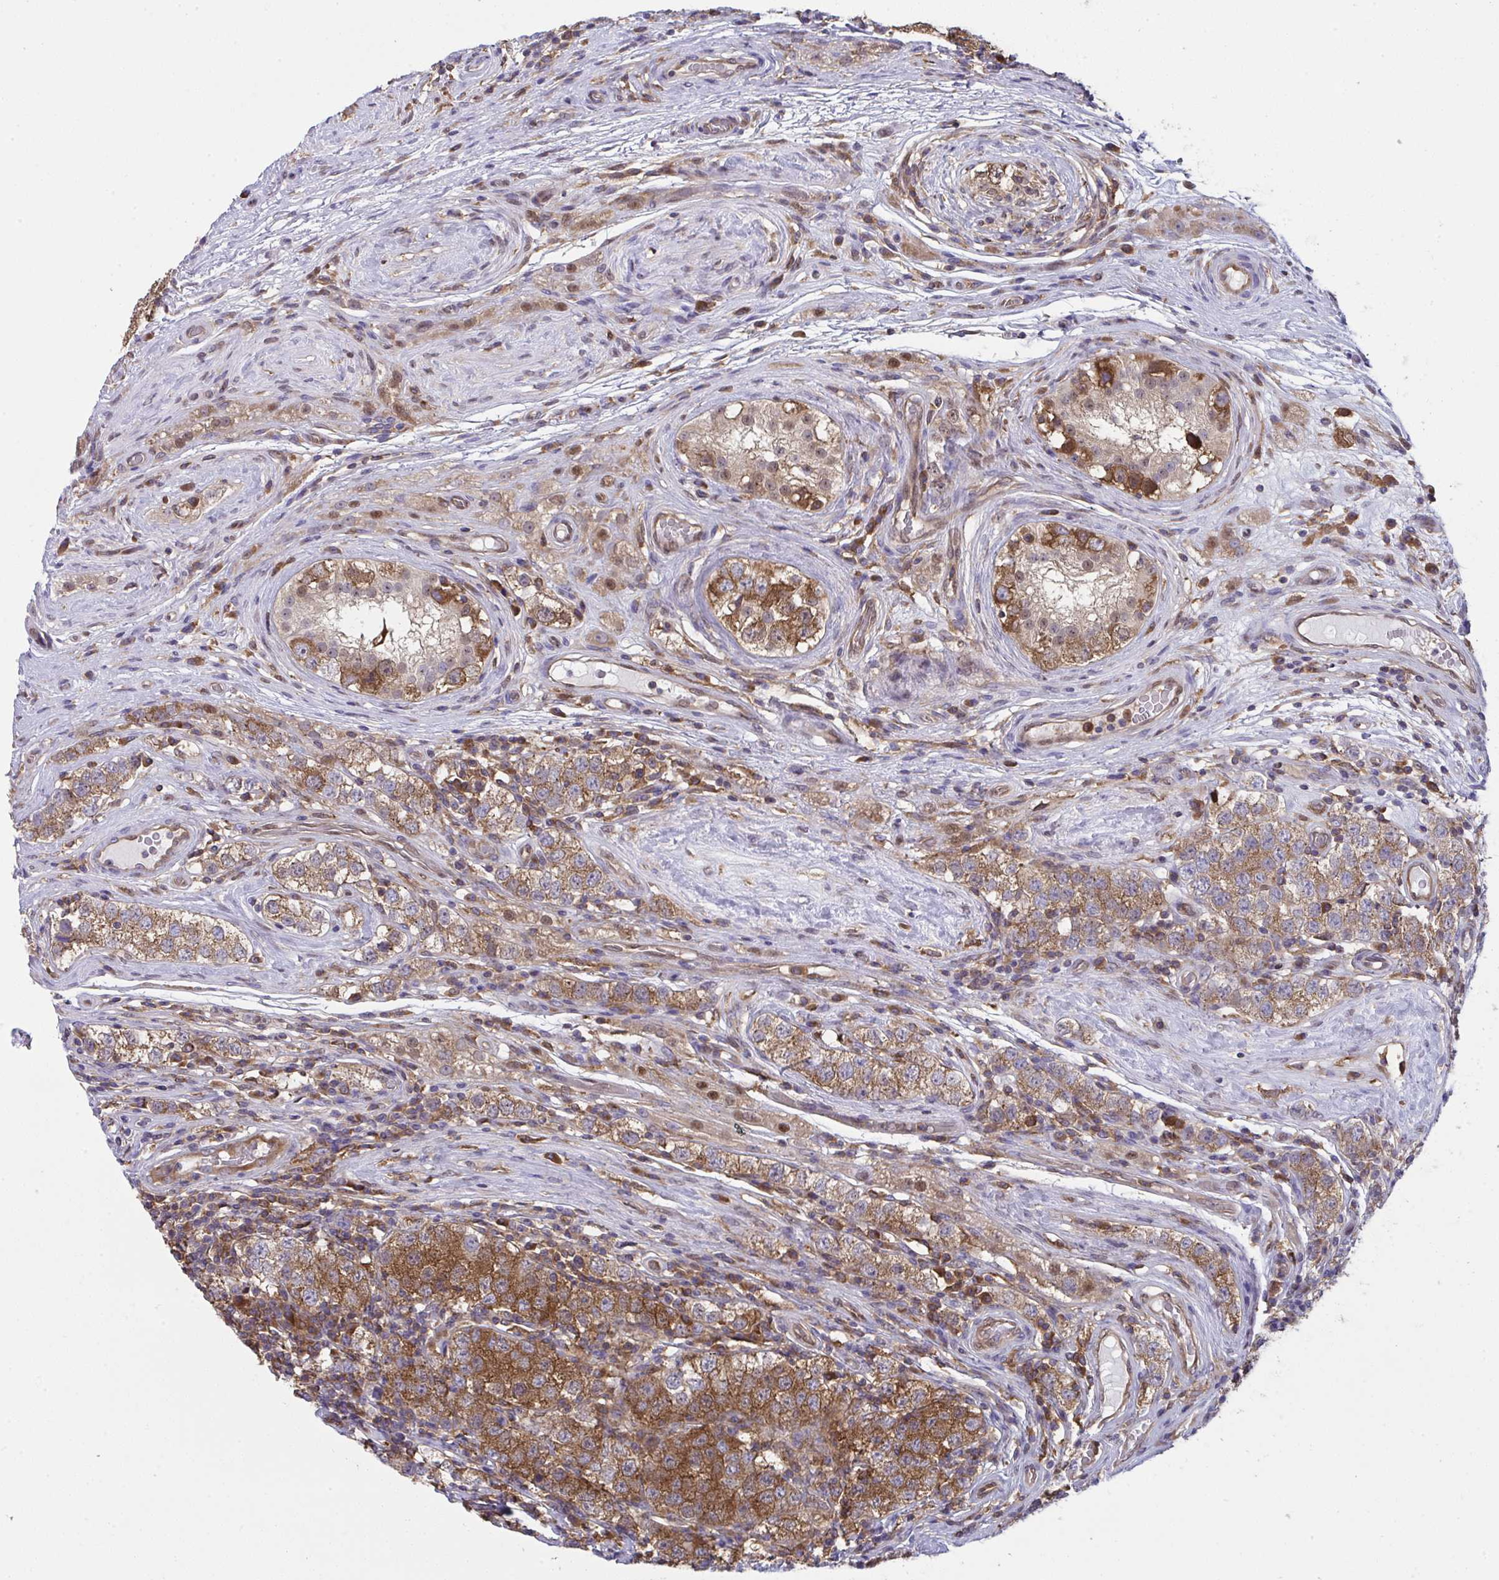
{"staining": {"intensity": "moderate", "quantity": ">75%", "location": "cytoplasmic/membranous"}, "tissue": "testis cancer", "cell_type": "Tumor cells", "image_type": "cancer", "snomed": [{"axis": "morphology", "description": "Seminoma, NOS"}, {"axis": "topography", "description": "Testis"}], "caption": "Immunohistochemistry staining of testis cancer, which reveals medium levels of moderate cytoplasmic/membranous positivity in approximately >75% of tumor cells indicating moderate cytoplasmic/membranous protein staining. The staining was performed using DAB (brown) for protein detection and nuclei were counterstained in hematoxylin (blue).", "gene": "ALDH16A1", "patient": {"sex": "male", "age": 34}}